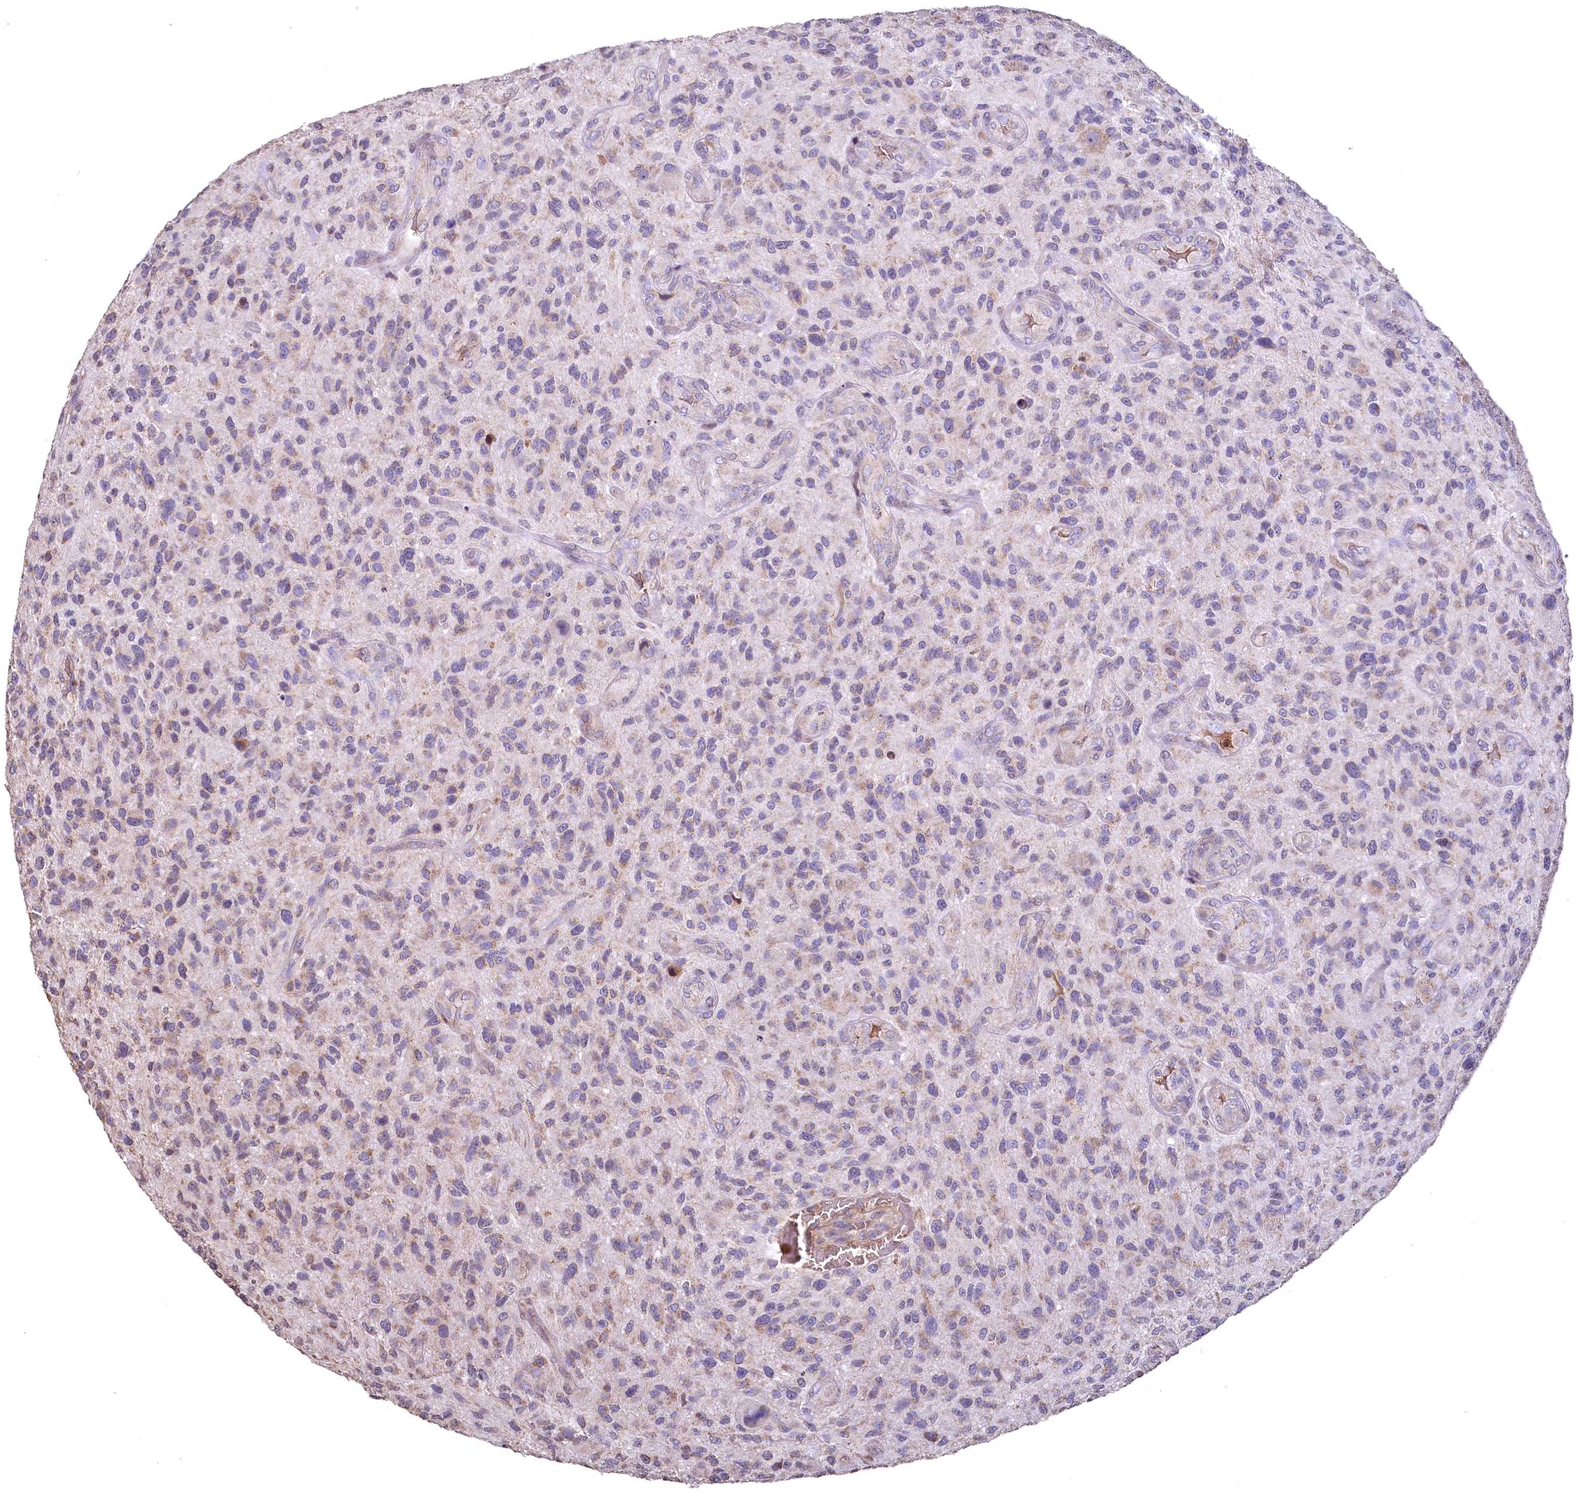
{"staining": {"intensity": "weak", "quantity": "<25%", "location": "cytoplasmic/membranous"}, "tissue": "glioma", "cell_type": "Tumor cells", "image_type": "cancer", "snomed": [{"axis": "morphology", "description": "Glioma, malignant, High grade"}, {"axis": "topography", "description": "Brain"}], "caption": "Protein analysis of high-grade glioma (malignant) demonstrates no significant positivity in tumor cells. (Immunohistochemistry, brightfield microscopy, high magnification).", "gene": "SPTA1", "patient": {"sex": "male", "age": 47}}